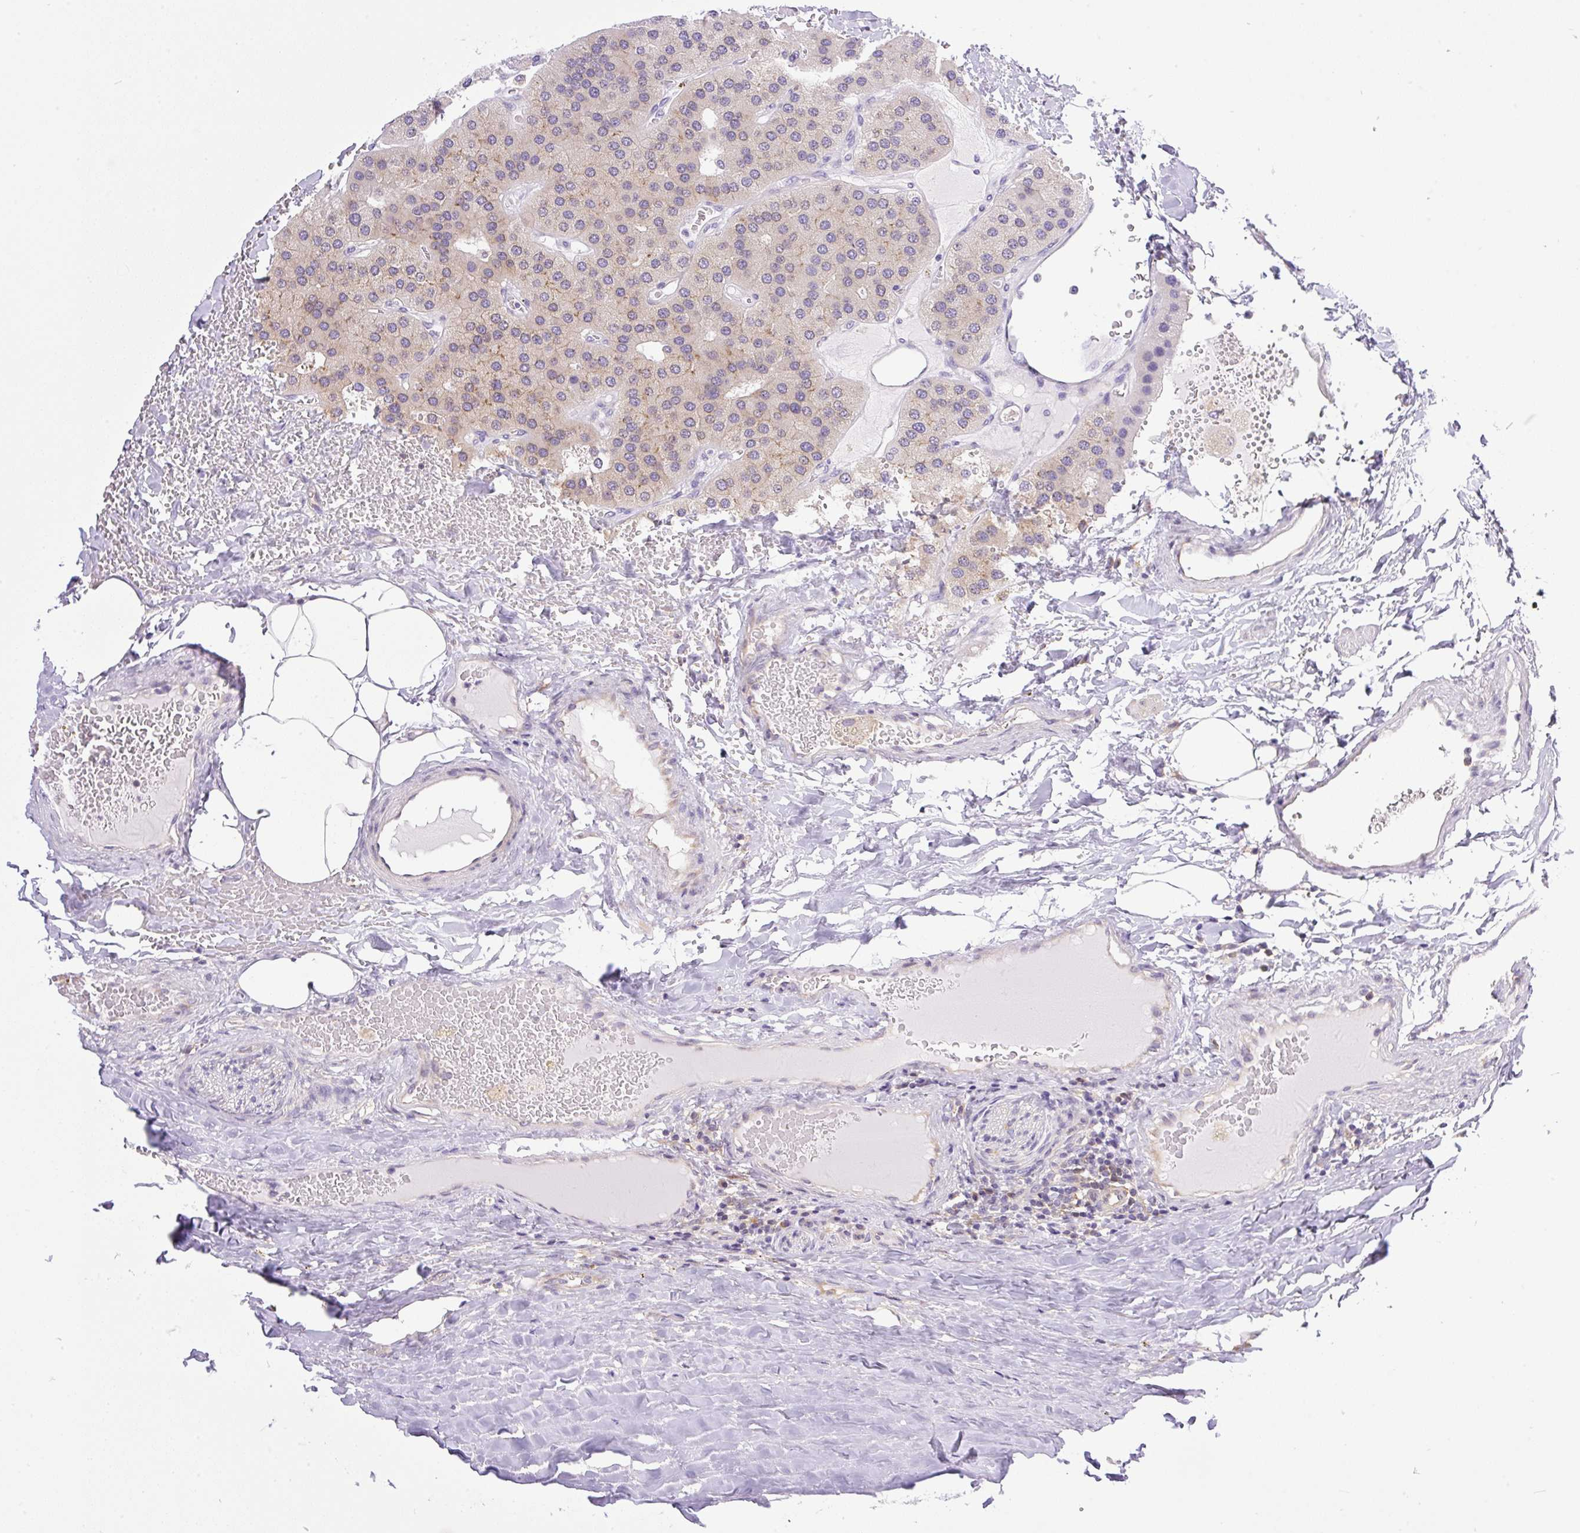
{"staining": {"intensity": "weak", "quantity": "25%-75%", "location": "cytoplasmic/membranous"}, "tissue": "parathyroid gland", "cell_type": "Glandular cells", "image_type": "normal", "snomed": [{"axis": "morphology", "description": "Normal tissue, NOS"}, {"axis": "morphology", "description": "Adenoma, NOS"}, {"axis": "topography", "description": "Parathyroid gland"}], "caption": "A high-resolution photomicrograph shows immunohistochemistry staining of normal parathyroid gland, which displays weak cytoplasmic/membranous positivity in about 25%-75% of glandular cells. Using DAB (3,3'-diaminobenzidine) (brown) and hematoxylin (blue) stains, captured at high magnification using brightfield microscopy.", "gene": "CAMK2A", "patient": {"sex": "female", "age": 86}}